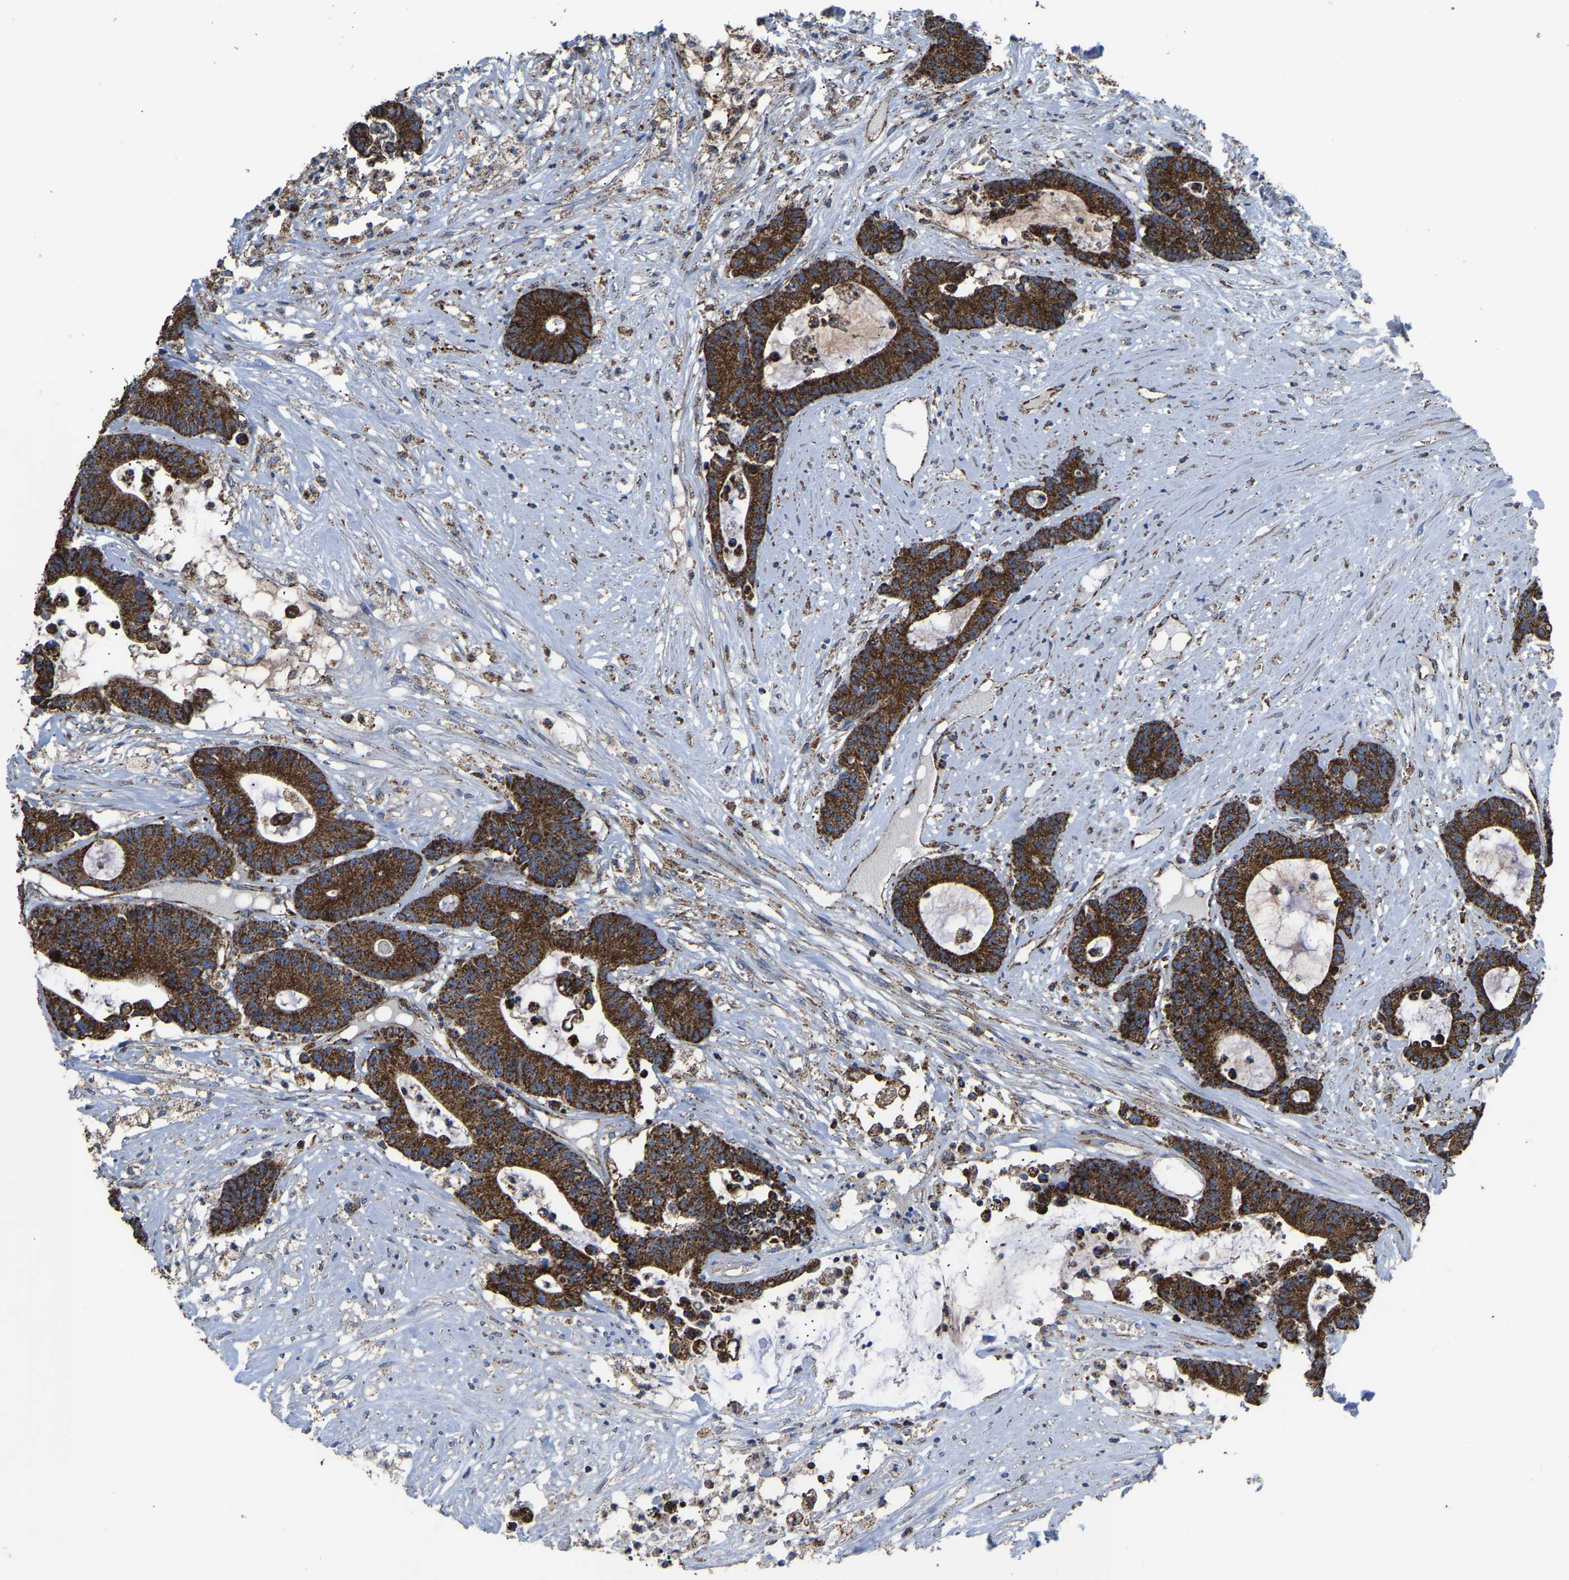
{"staining": {"intensity": "strong", "quantity": ">75%", "location": "cytoplasmic/membranous"}, "tissue": "colorectal cancer", "cell_type": "Tumor cells", "image_type": "cancer", "snomed": [{"axis": "morphology", "description": "Adenocarcinoma, NOS"}, {"axis": "topography", "description": "Colon"}], "caption": "There is high levels of strong cytoplasmic/membranous positivity in tumor cells of colorectal adenocarcinoma, as demonstrated by immunohistochemical staining (brown color).", "gene": "ETFA", "patient": {"sex": "female", "age": 84}}